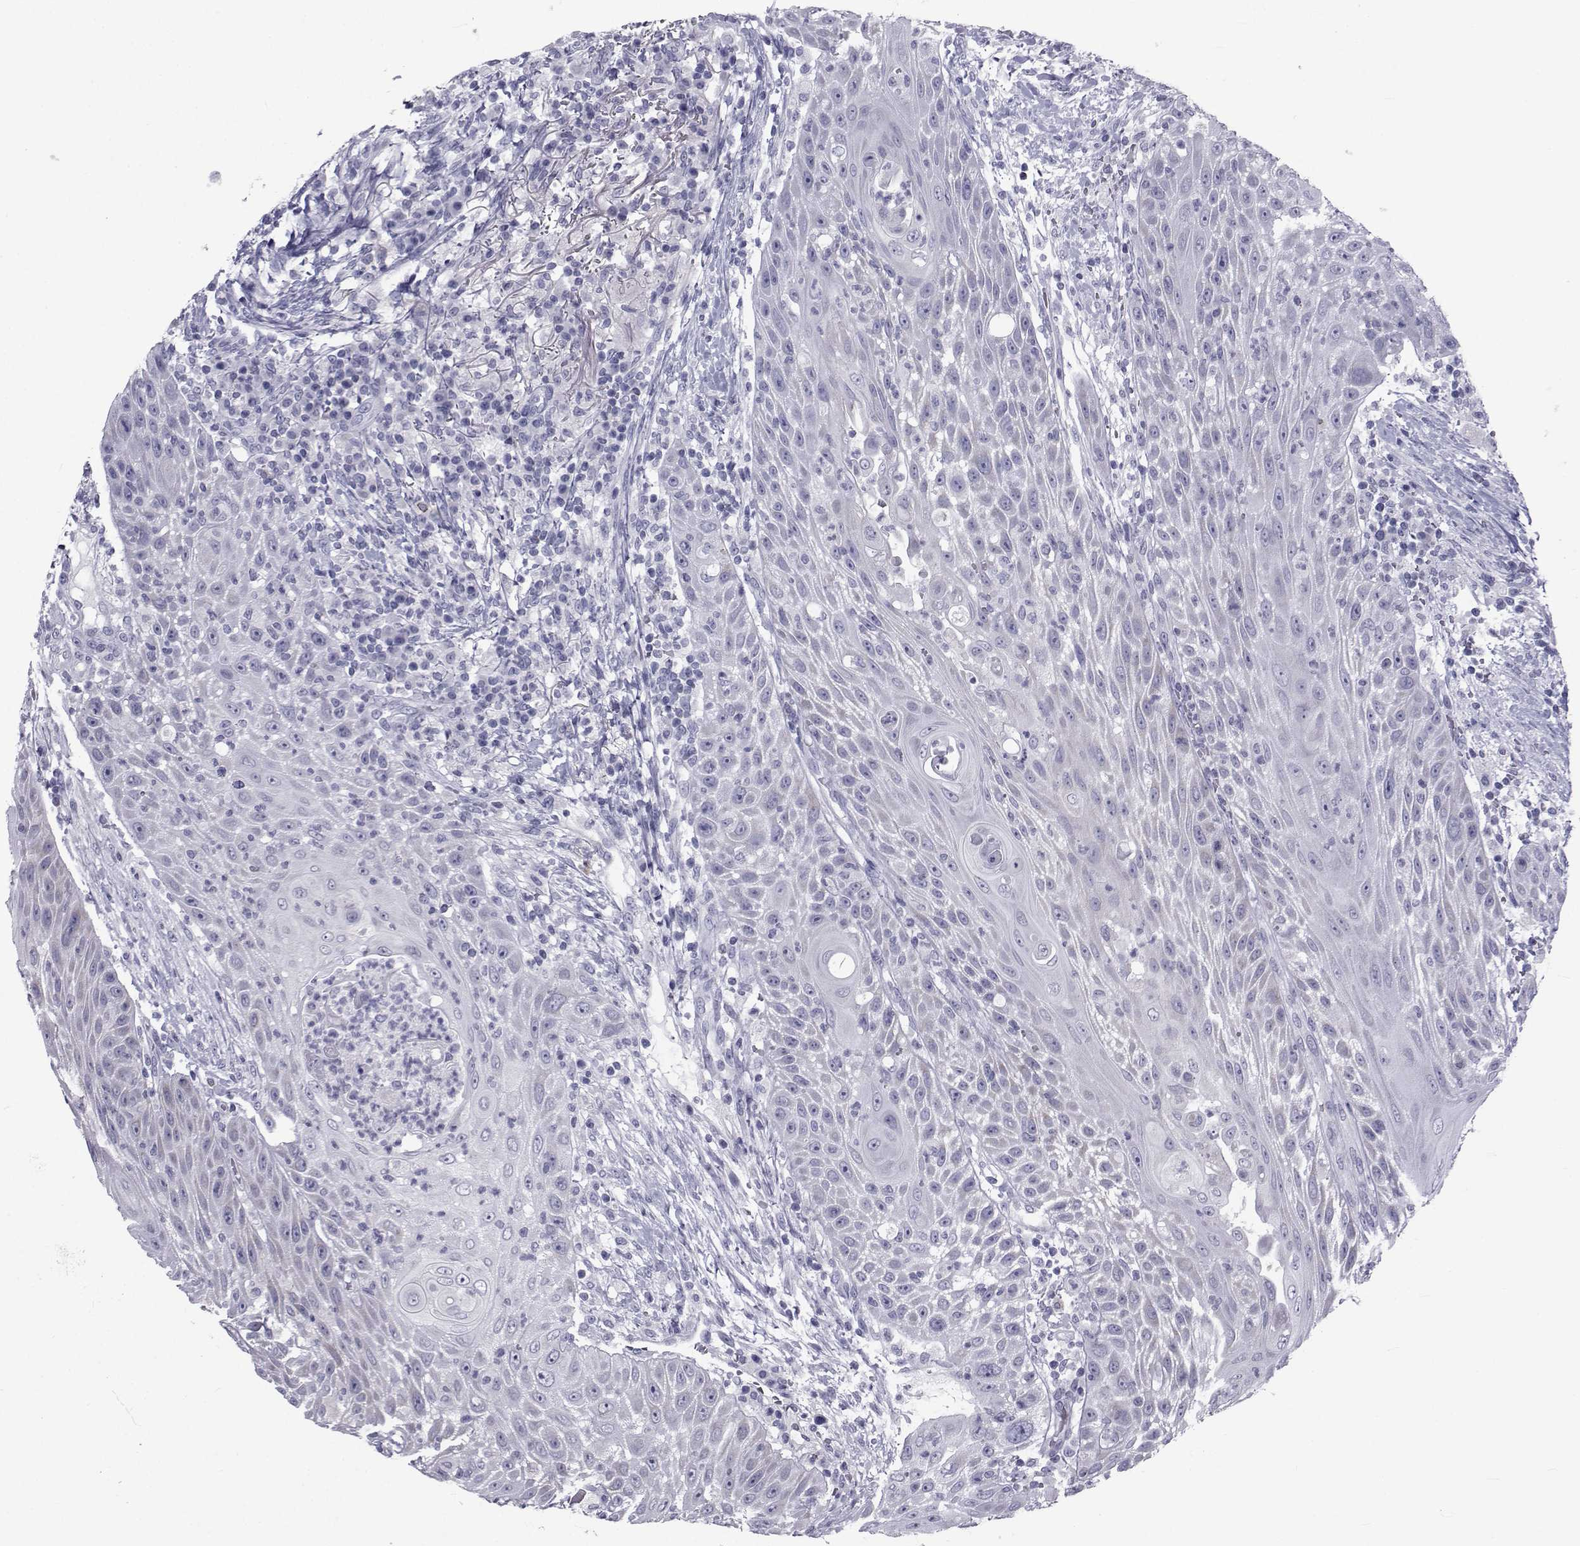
{"staining": {"intensity": "negative", "quantity": "none", "location": "none"}, "tissue": "head and neck cancer", "cell_type": "Tumor cells", "image_type": "cancer", "snomed": [{"axis": "morphology", "description": "Squamous cell carcinoma, NOS"}, {"axis": "topography", "description": "Head-Neck"}], "caption": "Immunohistochemical staining of human squamous cell carcinoma (head and neck) reveals no significant positivity in tumor cells. (DAB immunohistochemistry (IHC) visualized using brightfield microscopy, high magnification).", "gene": "FDXR", "patient": {"sex": "male", "age": 69}}